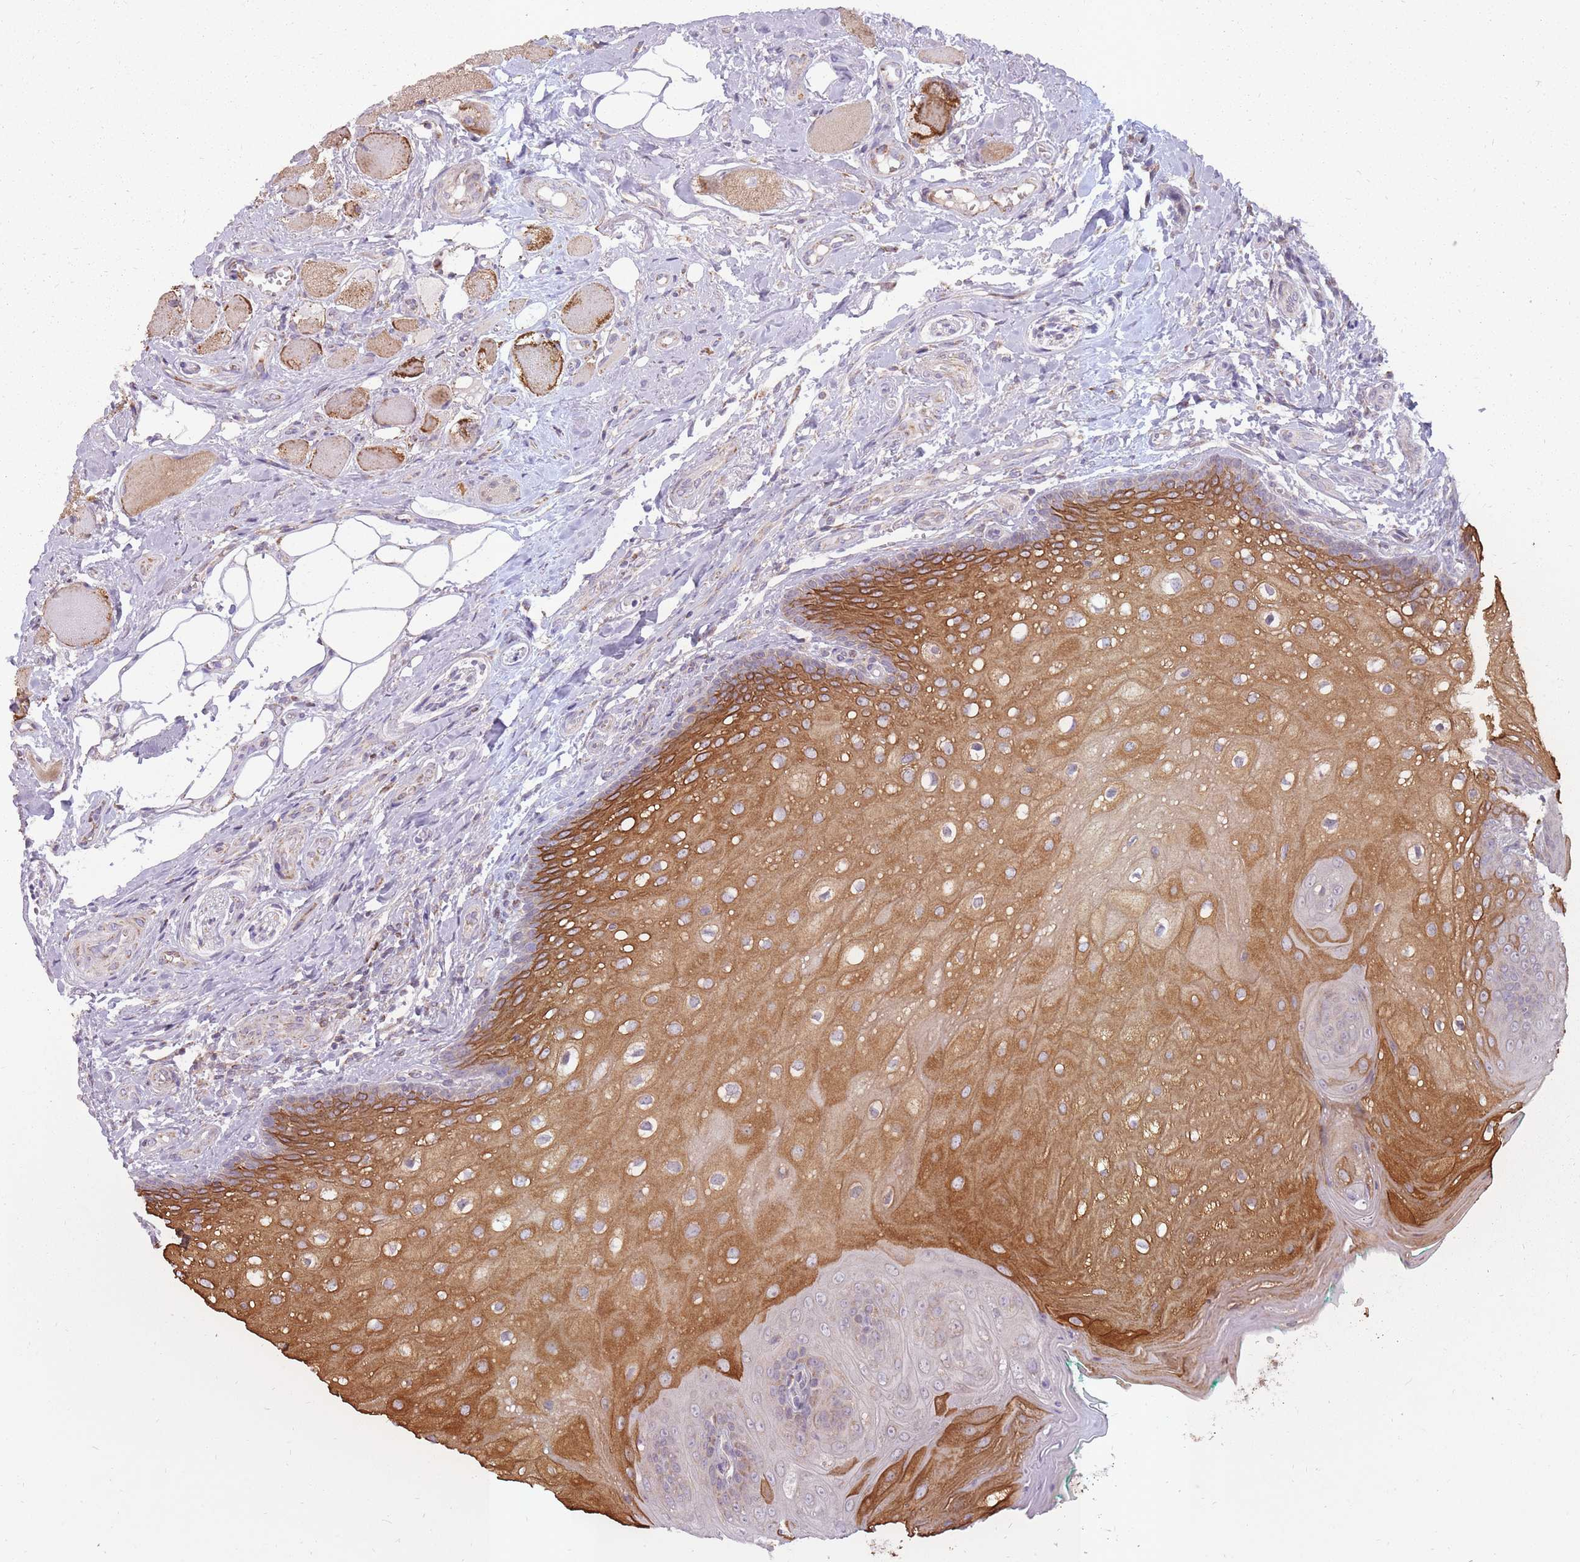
{"staining": {"intensity": "moderate", "quantity": "25%-75%", "location": "cytoplasmic/membranous"}, "tissue": "oral mucosa", "cell_type": "Squamous epithelial cells", "image_type": "normal", "snomed": [{"axis": "morphology", "description": "Normal tissue, NOS"}, {"axis": "morphology", "description": "Squamous cell carcinoma, NOS"}, {"axis": "topography", "description": "Oral tissue"}, {"axis": "topography", "description": "Tounge, NOS"}, {"axis": "topography", "description": "Head-Neck"}], "caption": "IHC (DAB (3,3'-diaminobenzidine)) staining of benign human oral mucosa exhibits moderate cytoplasmic/membranous protein staining in approximately 25%-75% of squamous epithelial cells.", "gene": "LIN7C", "patient": {"sex": "male", "age": 79}}